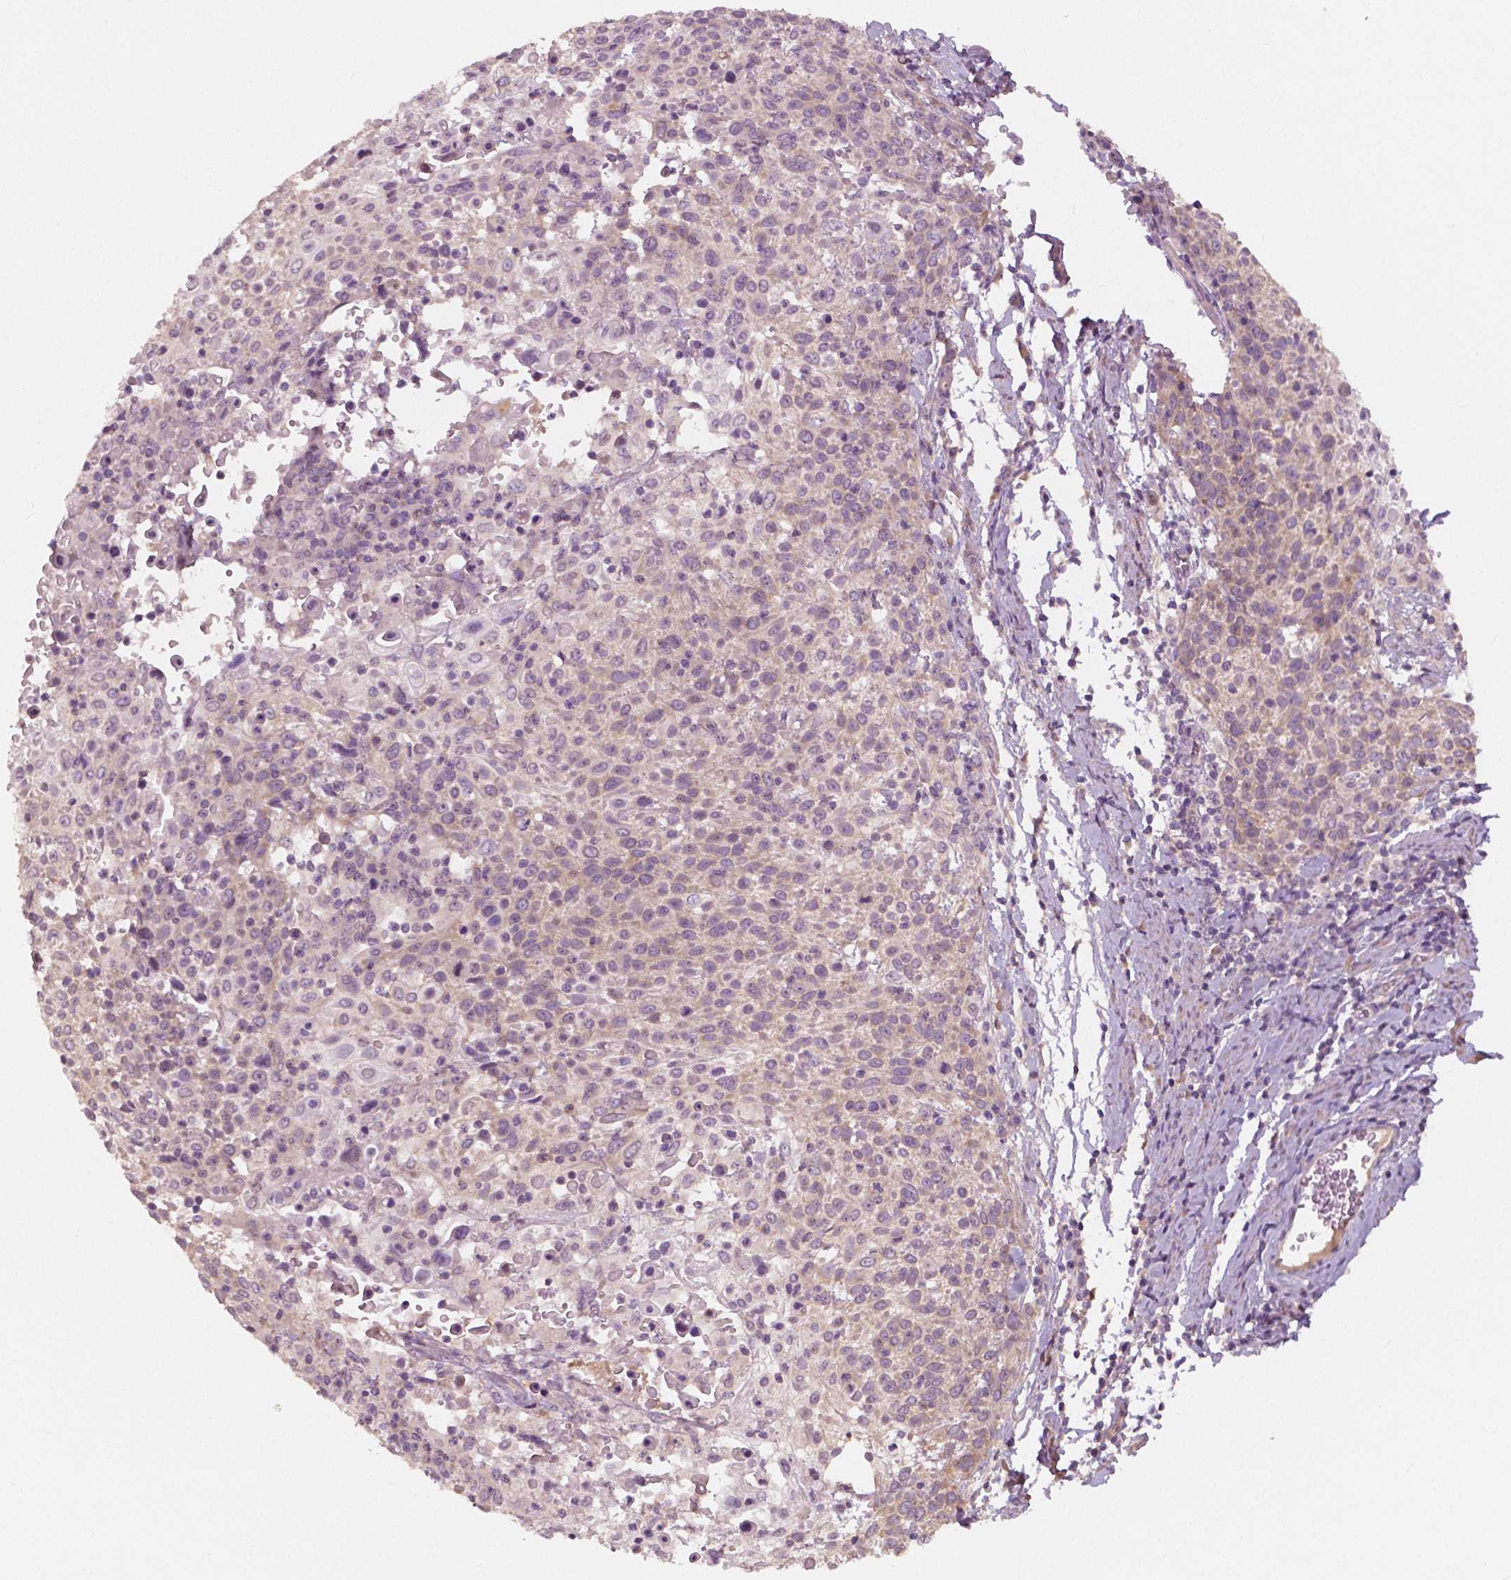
{"staining": {"intensity": "weak", "quantity": "<25%", "location": "cytoplasmic/membranous"}, "tissue": "cervical cancer", "cell_type": "Tumor cells", "image_type": "cancer", "snomed": [{"axis": "morphology", "description": "Squamous cell carcinoma, NOS"}, {"axis": "topography", "description": "Cervix"}], "caption": "An IHC image of cervical cancer is shown. There is no staining in tumor cells of cervical cancer. Brightfield microscopy of IHC stained with DAB (brown) and hematoxylin (blue), captured at high magnification.", "gene": "LSM14B", "patient": {"sex": "female", "age": 61}}